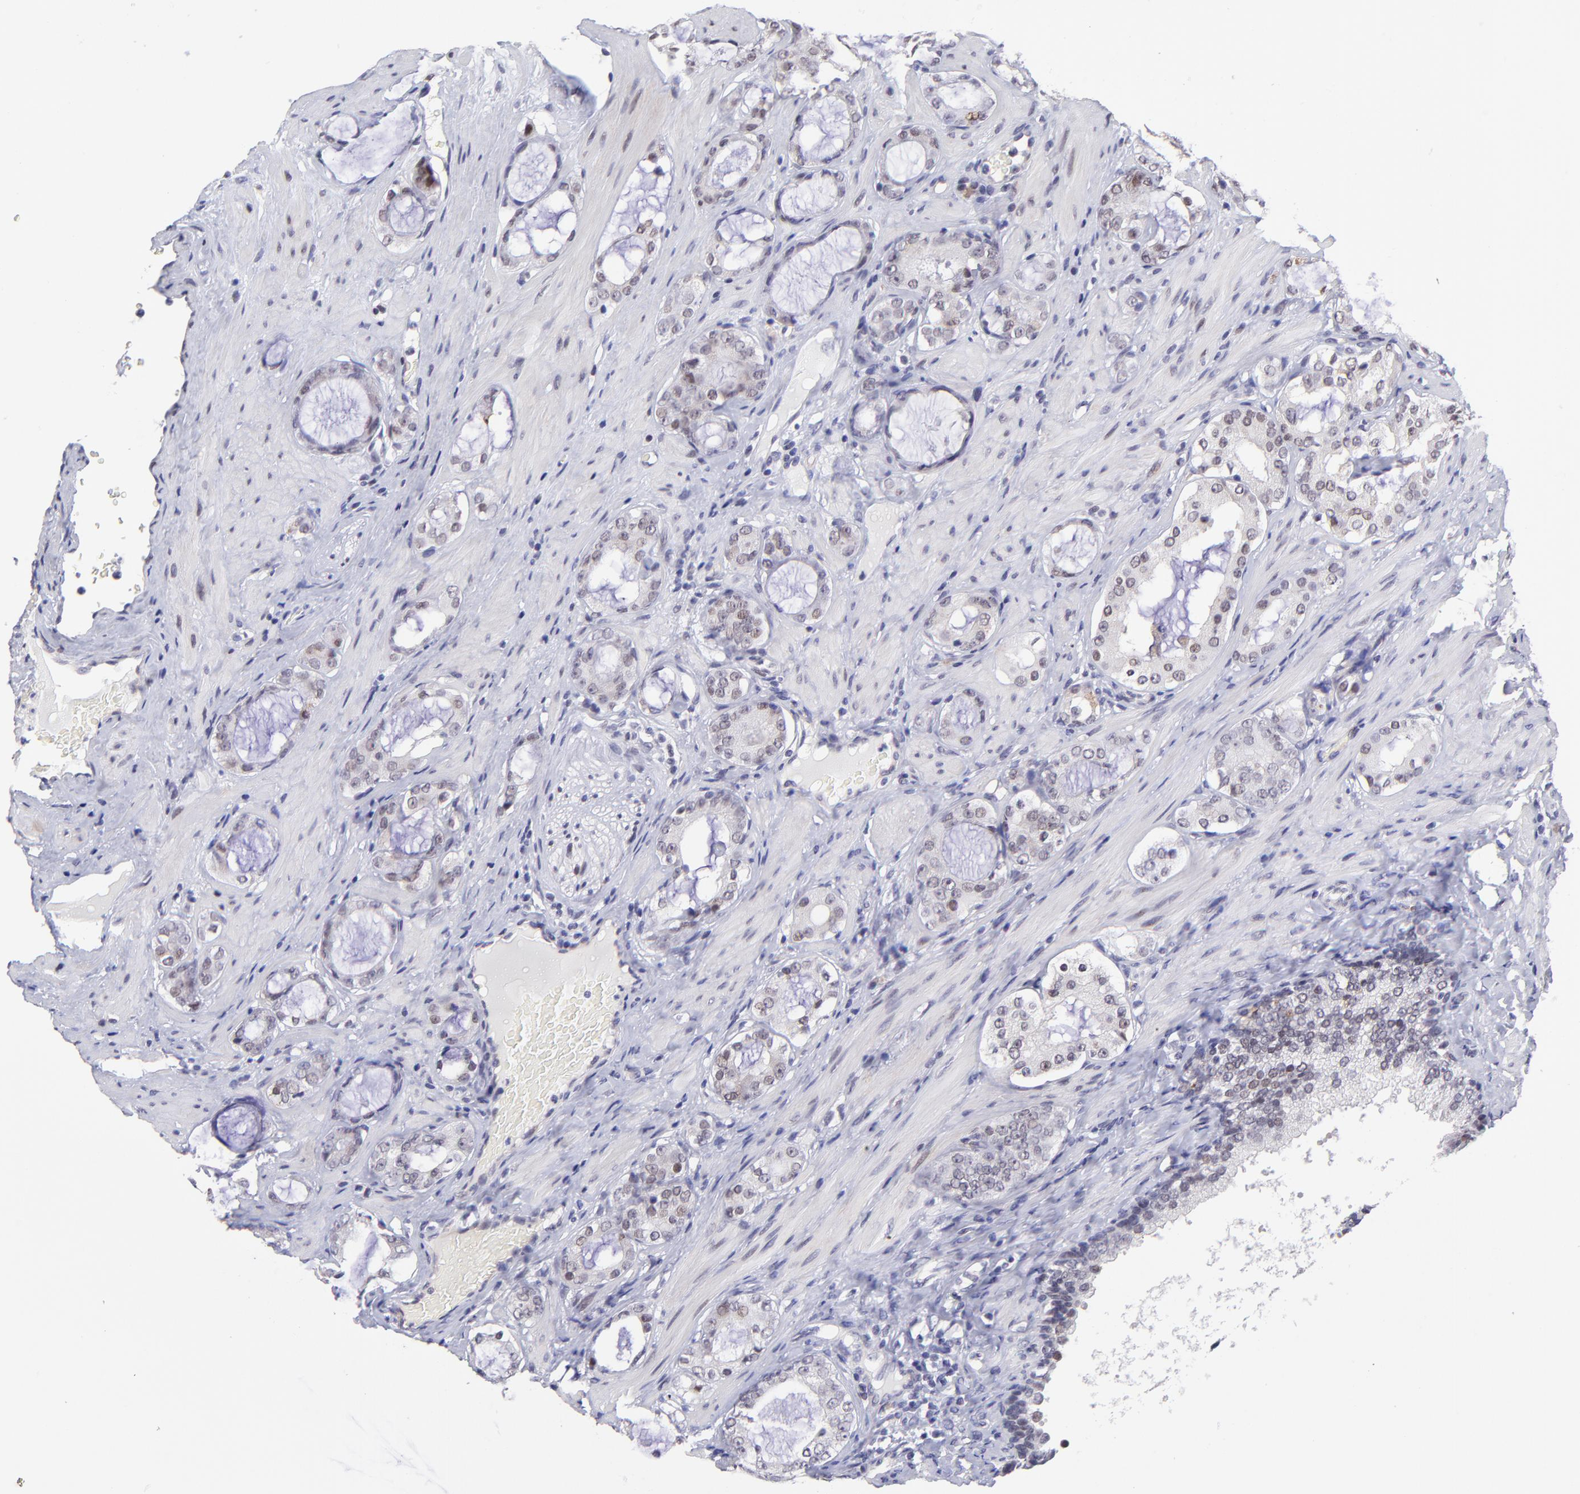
{"staining": {"intensity": "weak", "quantity": "<25%", "location": "nuclear"}, "tissue": "prostate cancer", "cell_type": "Tumor cells", "image_type": "cancer", "snomed": [{"axis": "morphology", "description": "Adenocarcinoma, Medium grade"}, {"axis": "topography", "description": "Prostate"}], "caption": "A high-resolution micrograph shows IHC staining of adenocarcinoma (medium-grade) (prostate), which displays no significant expression in tumor cells.", "gene": "SOX6", "patient": {"sex": "male", "age": 73}}